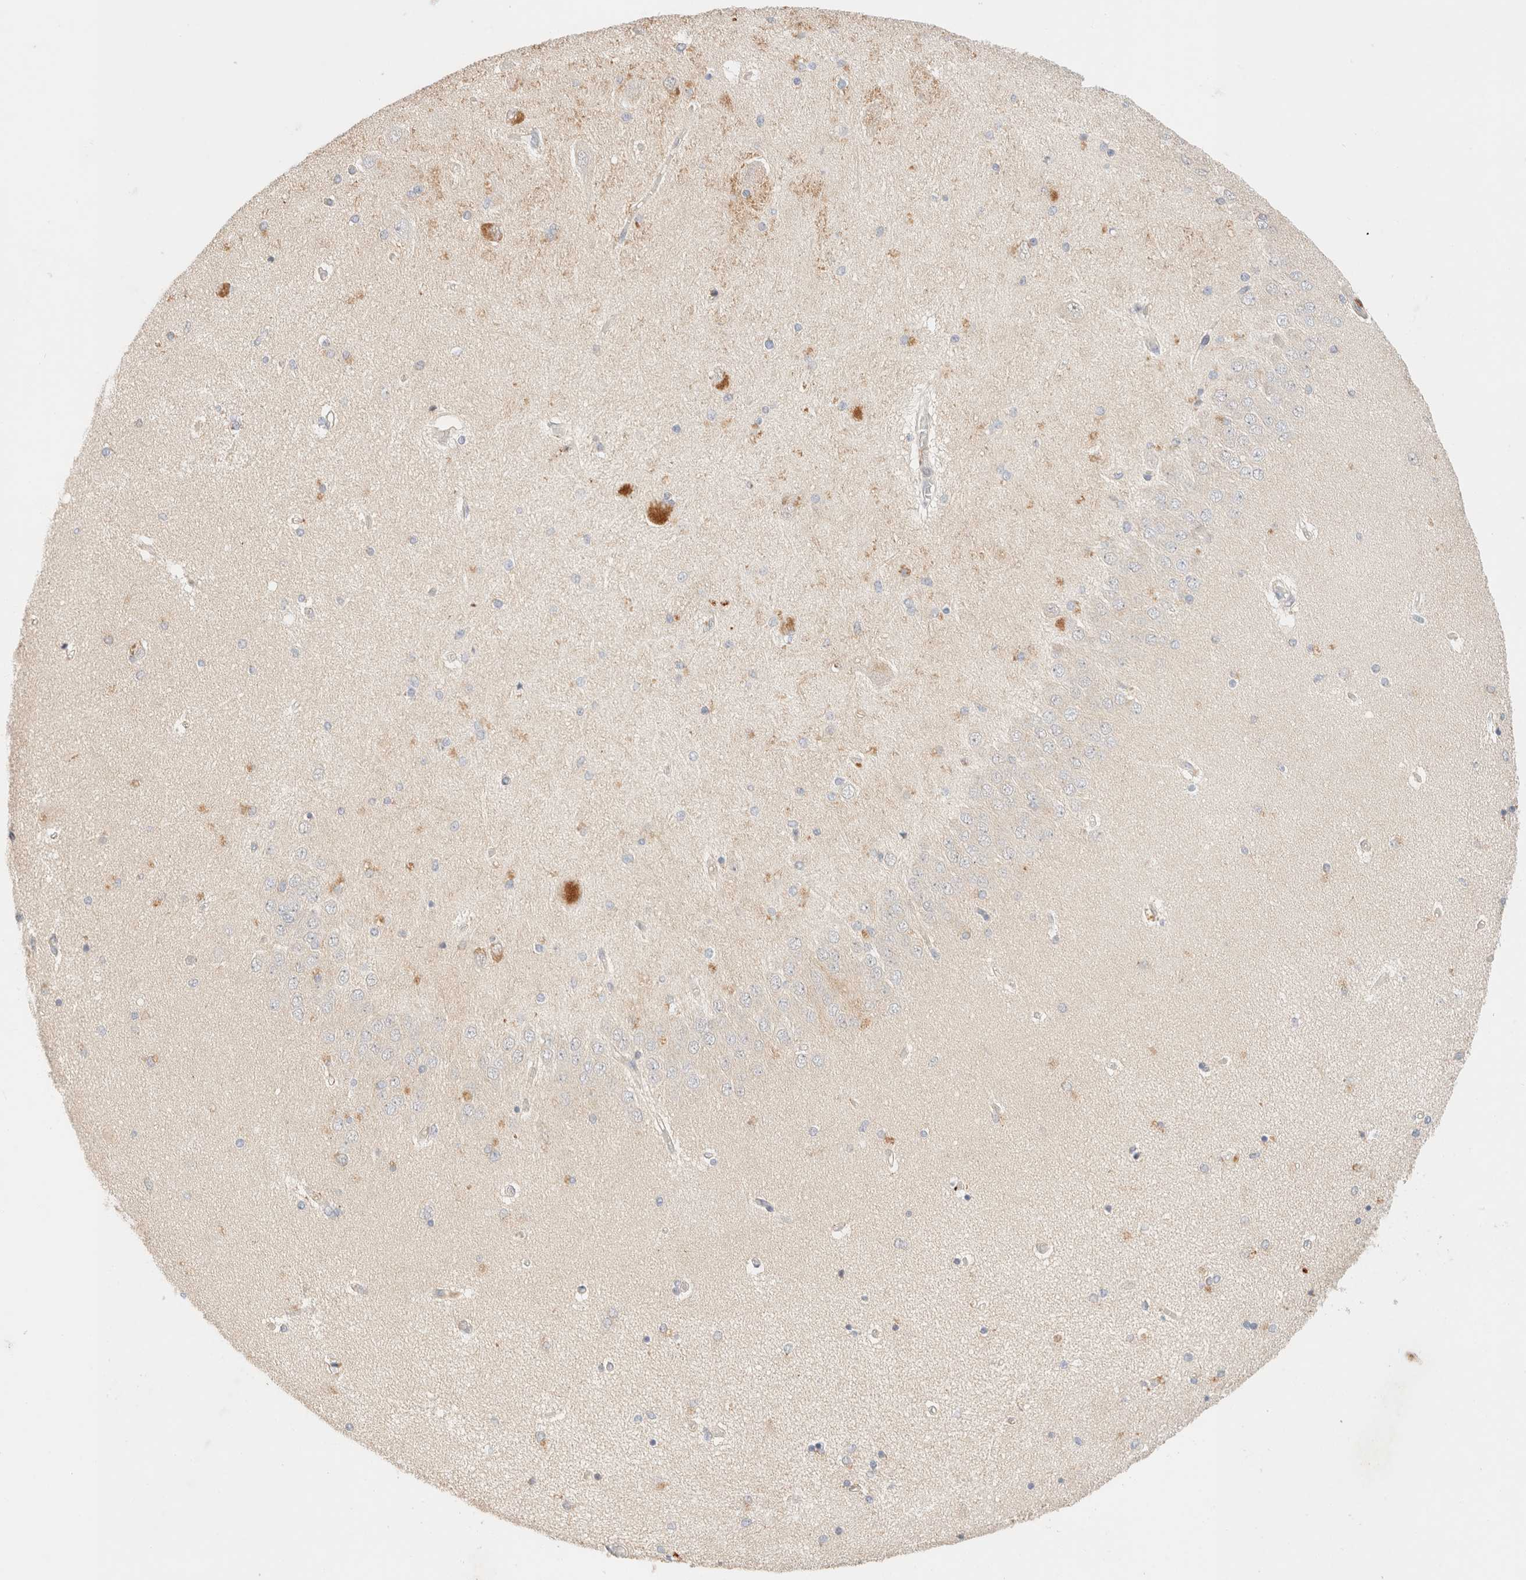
{"staining": {"intensity": "moderate", "quantity": "<25%", "location": "cytoplasmic/membranous"}, "tissue": "hippocampus", "cell_type": "Glial cells", "image_type": "normal", "snomed": [{"axis": "morphology", "description": "Normal tissue, NOS"}, {"axis": "topography", "description": "Hippocampus"}], "caption": "Normal hippocampus was stained to show a protein in brown. There is low levels of moderate cytoplasmic/membranous staining in about <25% of glial cells. The staining was performed using DAB to visualize the protein expression in brown, while the nuclei were stained in blue with hematoxylin (Magnification: 20x).", "gene": "SGSM2", "patient": {"sex": "female", "age": 54}}